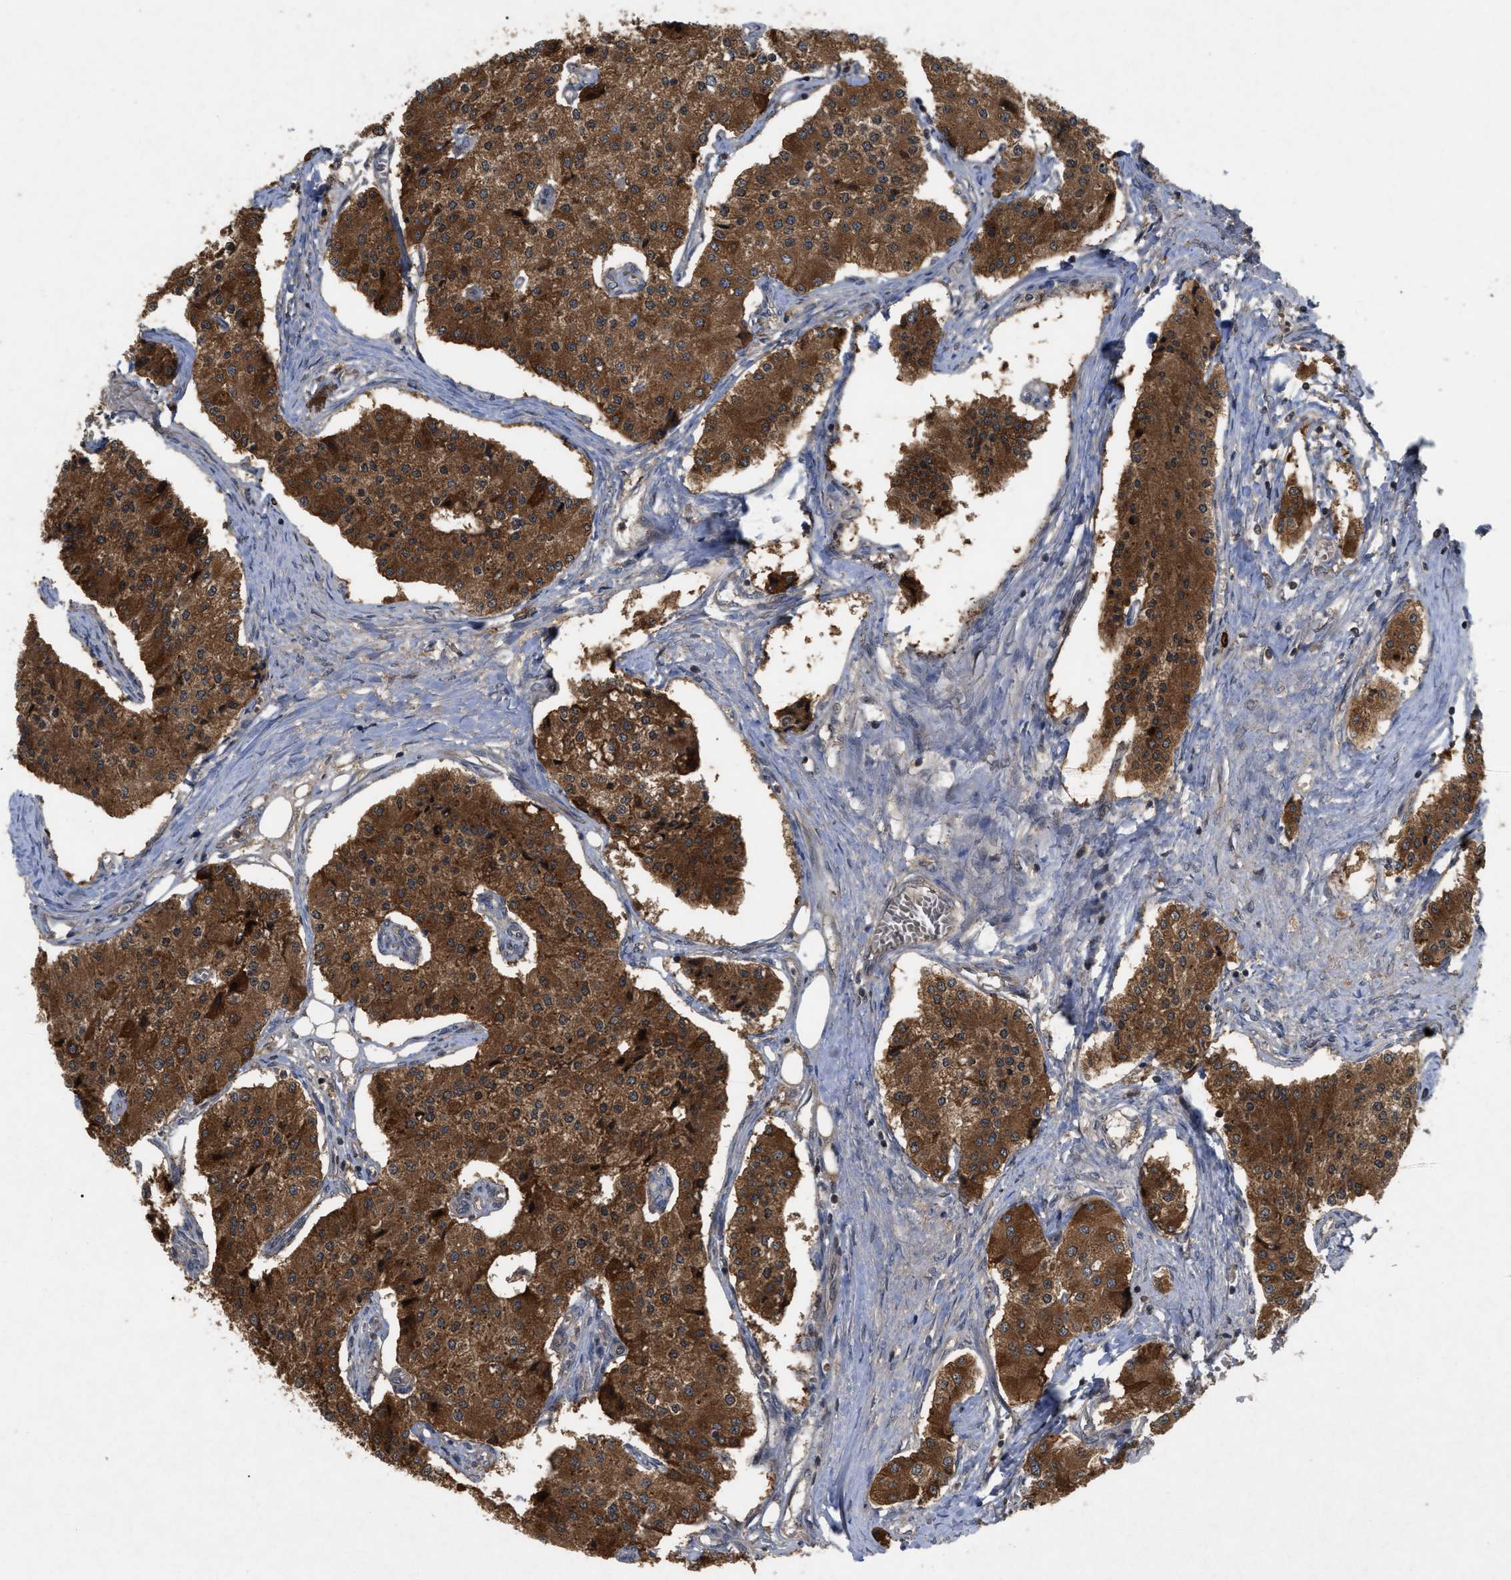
{"staining": {"intensity": "strong", "quantity": ">75%", "location": "cytoplasmic/membranous"}, "tissue": "carcinoid", "cell_type": "Tumor cells", "image_type": "cancer", "snomed": [{"axis": "morphology", "description": "Carcinoid, malignant, NOS"}, {"axis": "topography", "description": "Colon"}], "caption": "Tumor cells exhibit high levels of strong cytoplasmic/membranous positivity in approximately >75% of cells in carcinoid.", "gene": "RAB2A", "patient": {"sex": "female", "age": 52}}